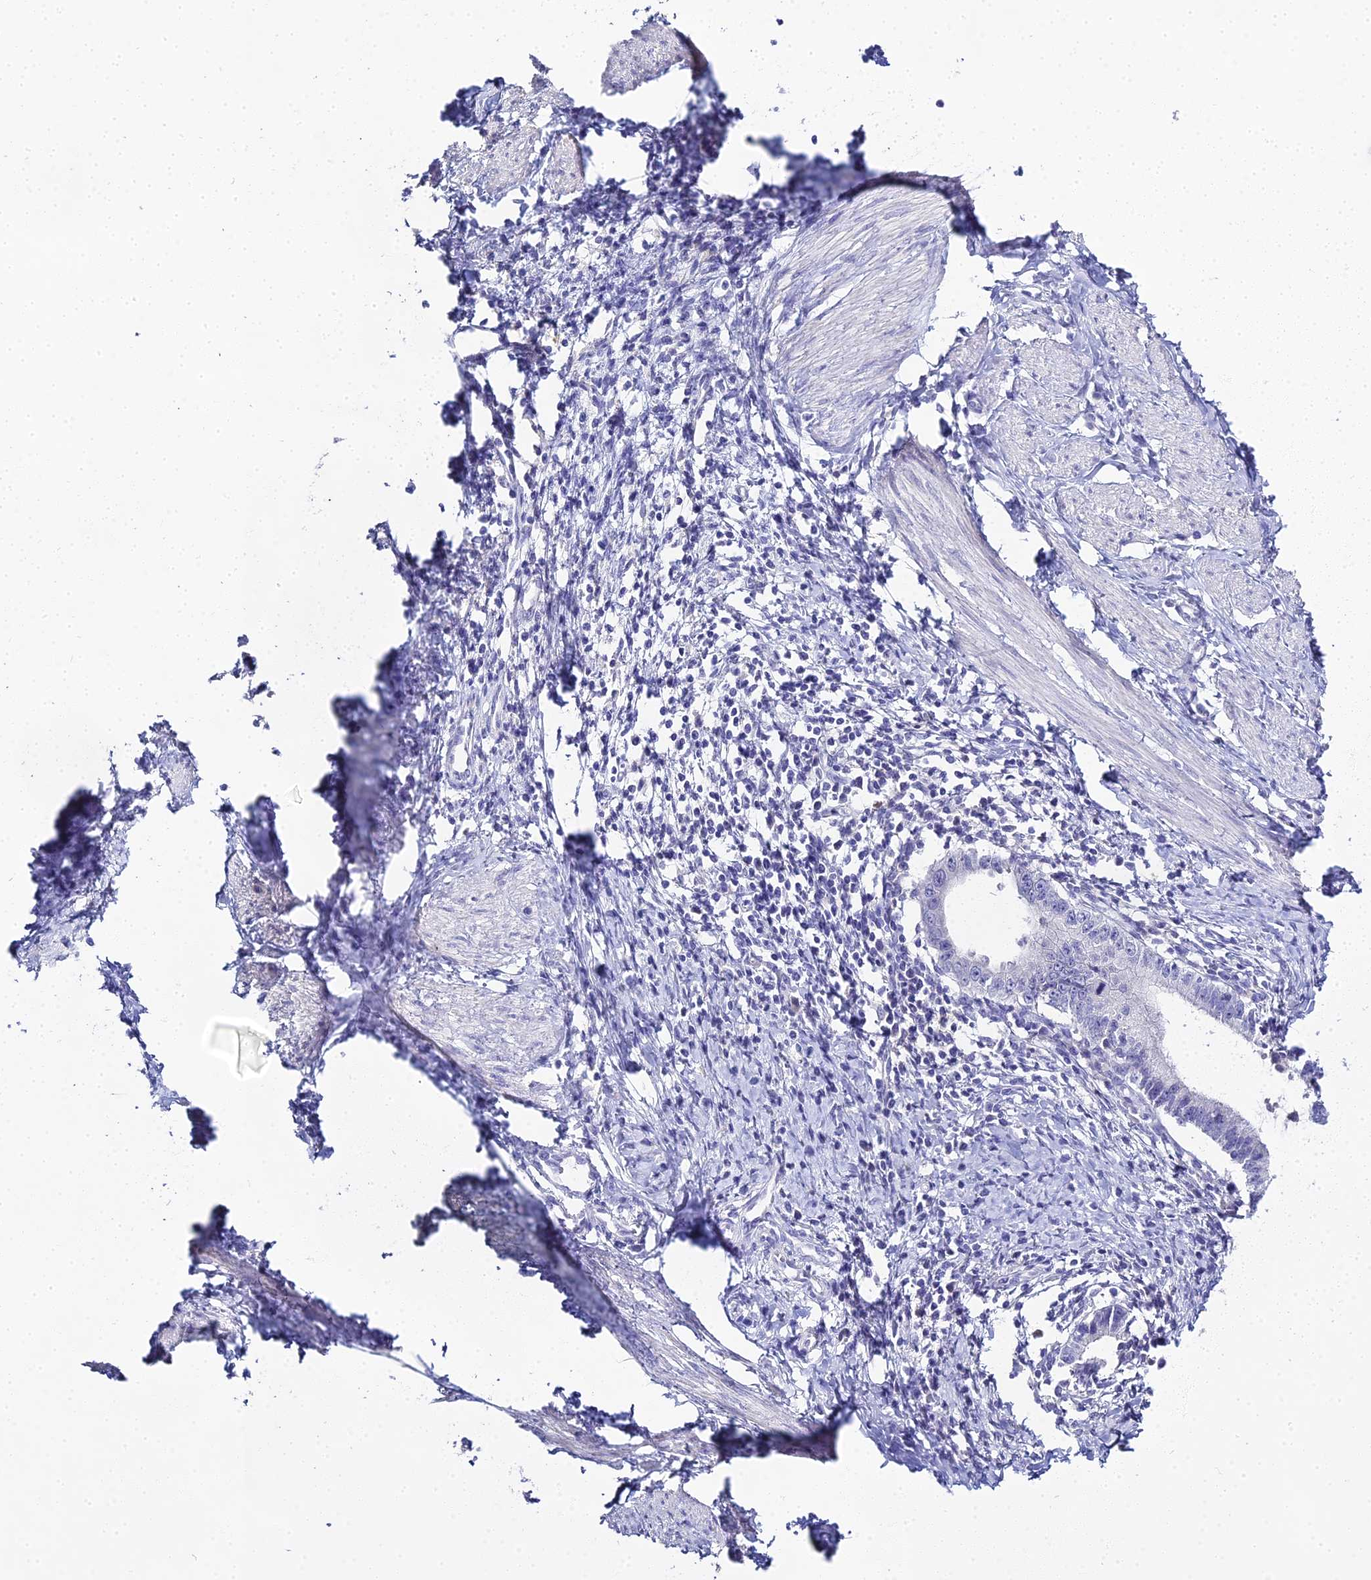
{"staining": {"intensity": "negative", "quantity": "none", "location": "none"}, "tissue": "cervical cancer", "cell_type": "Tumor cells", "image_type": "cancer", "snomed": [{"axis": "morphology", "description": "Adenocarcinoma, NOS"}, {"axis": "topography", "description": "Cervix"}], "caption": "Photomicrograph shows no protein expression in tumor cells of adenocarcinoma (cervical) tissue.", "gene": "S100A7", "patient": {"sex": "female", "age": 36}}